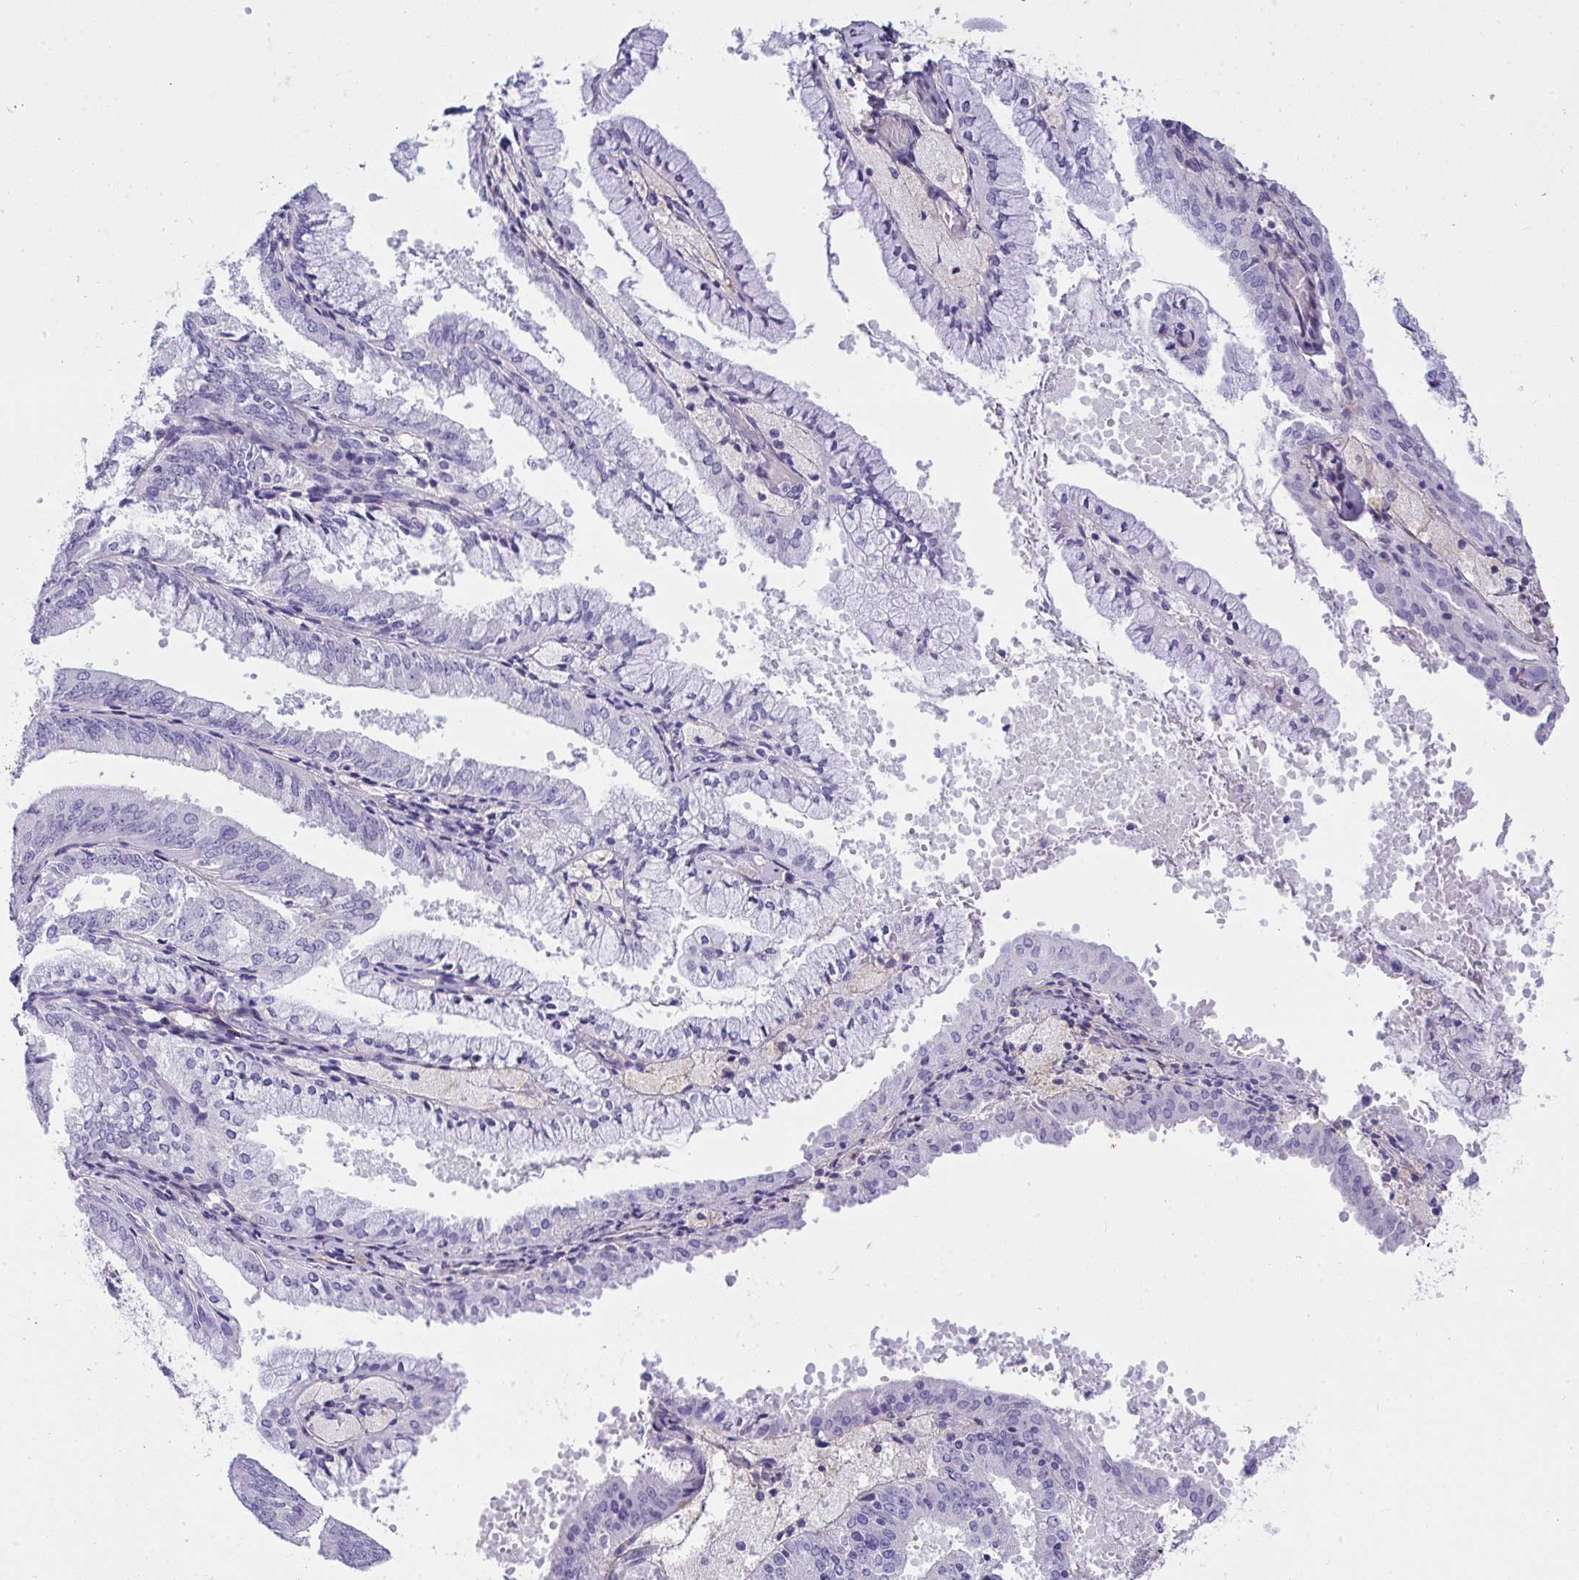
{"staining": {"intensity": "negative", "quantity": "none", "location": "none"}, "tissue": "endometrial cancer", "cell_type": "Tumor cells", "image_type": "cancer", "snomed": [{"axis": "morphology", "description": "Adenocarcinoma, NOS"}, {"axis": "topography", "description": "Endometrium"}], "caption": "Immunohistochemical staining of endometrial cancer exhibits no significant expression in tumor cells.", "gene": "LHFPL6", "patient": {"sex": "female", "age": 63}}